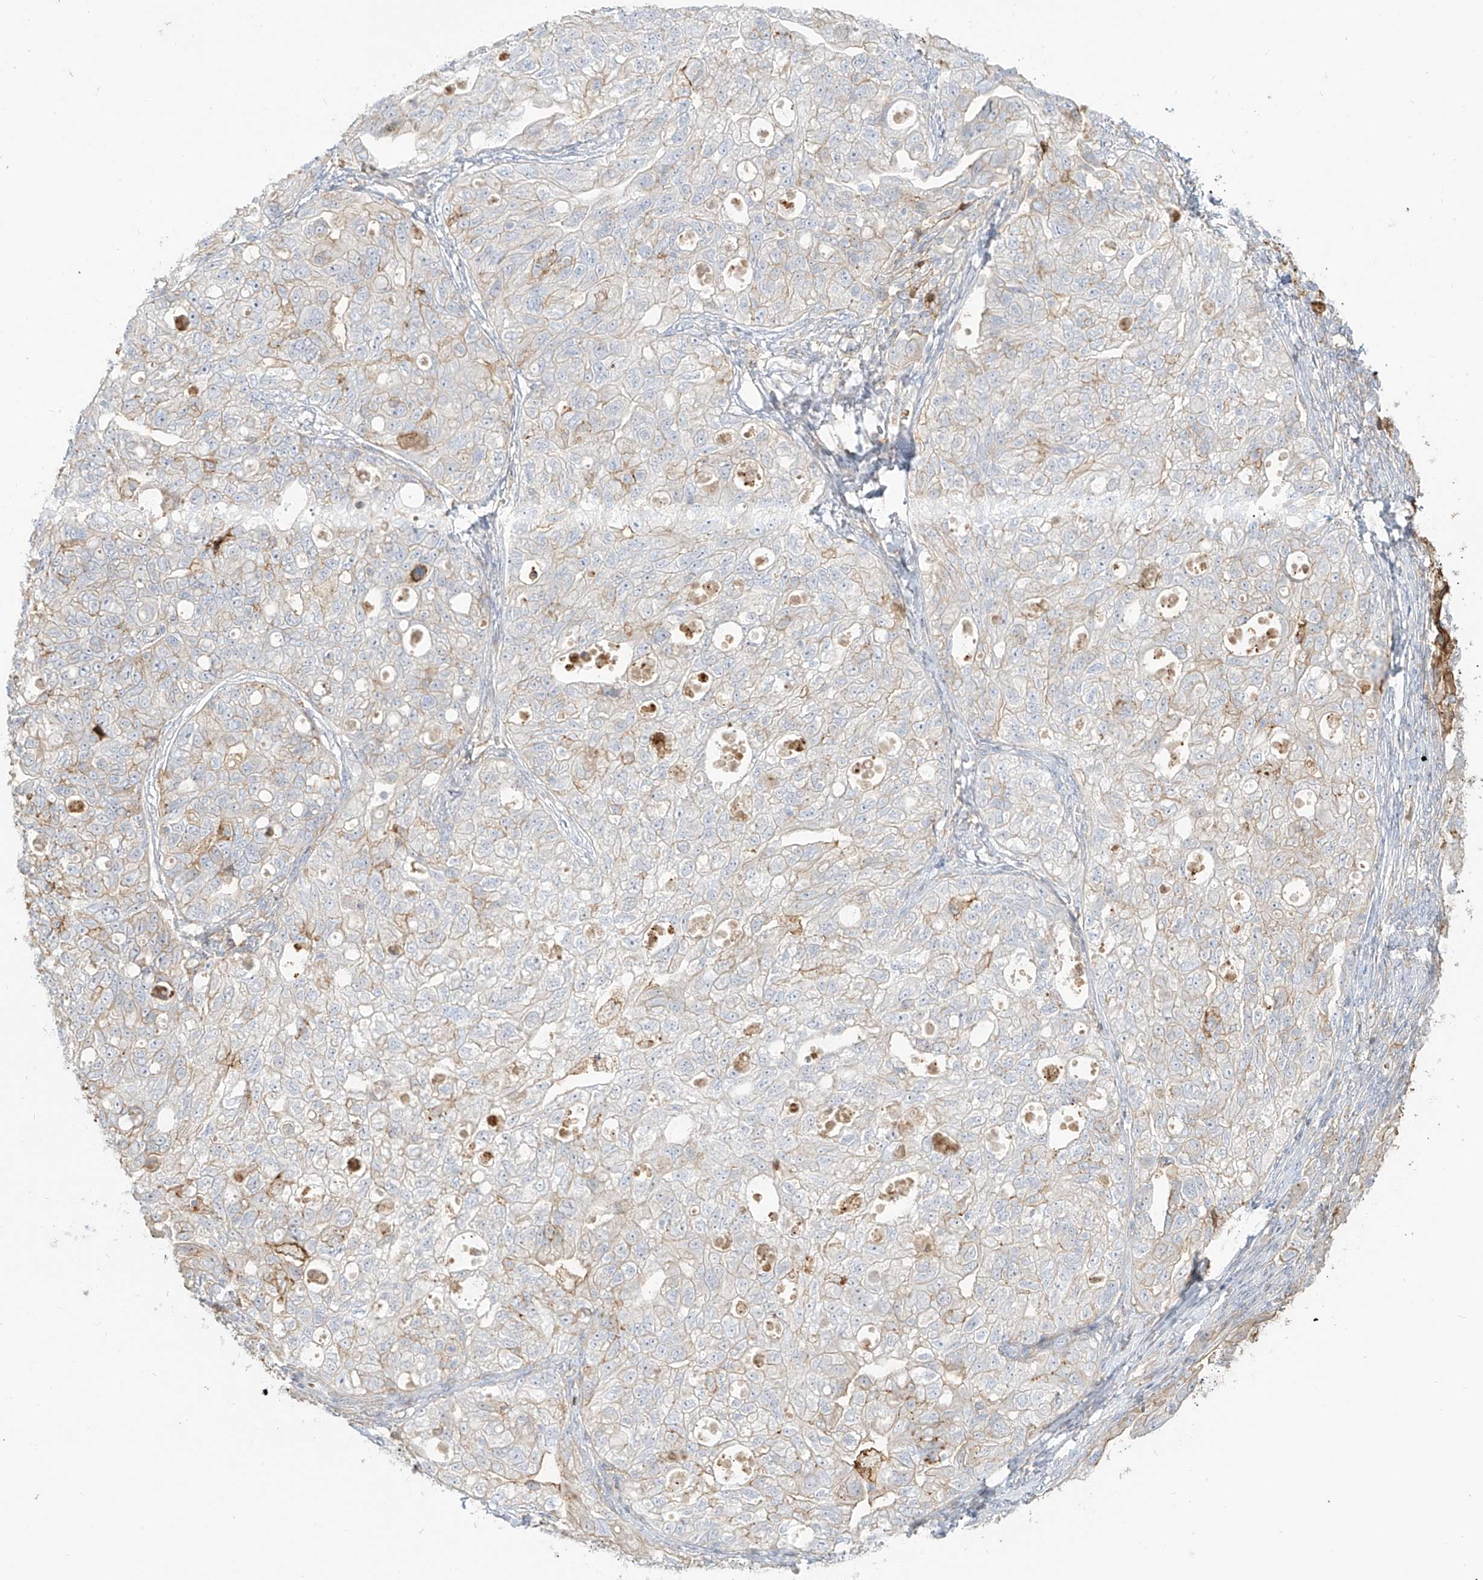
{"staining": {"intensity": "negative", "quantity": "none", "location": "none"}, "tissue": "ovarian cancer", "cell_type": "Tumor cells", "image_type": "cancer", "snomed": [{"axis": "morphology", "description": "Carcinoma, NOS"}, {"axis": "morphology", "description": "Cystadenocarcinoma, serous, NOS"}, {"axis": "topography", "description": "Ovary"}], "caption": "Human ovarian serous cystadenocarcinoma stained for a protein using immunohistochemistry (IHC) shows no staining in tumor cells.", "gene": "ZGRF1", "patient": {"sex": "female", "age": 69}}